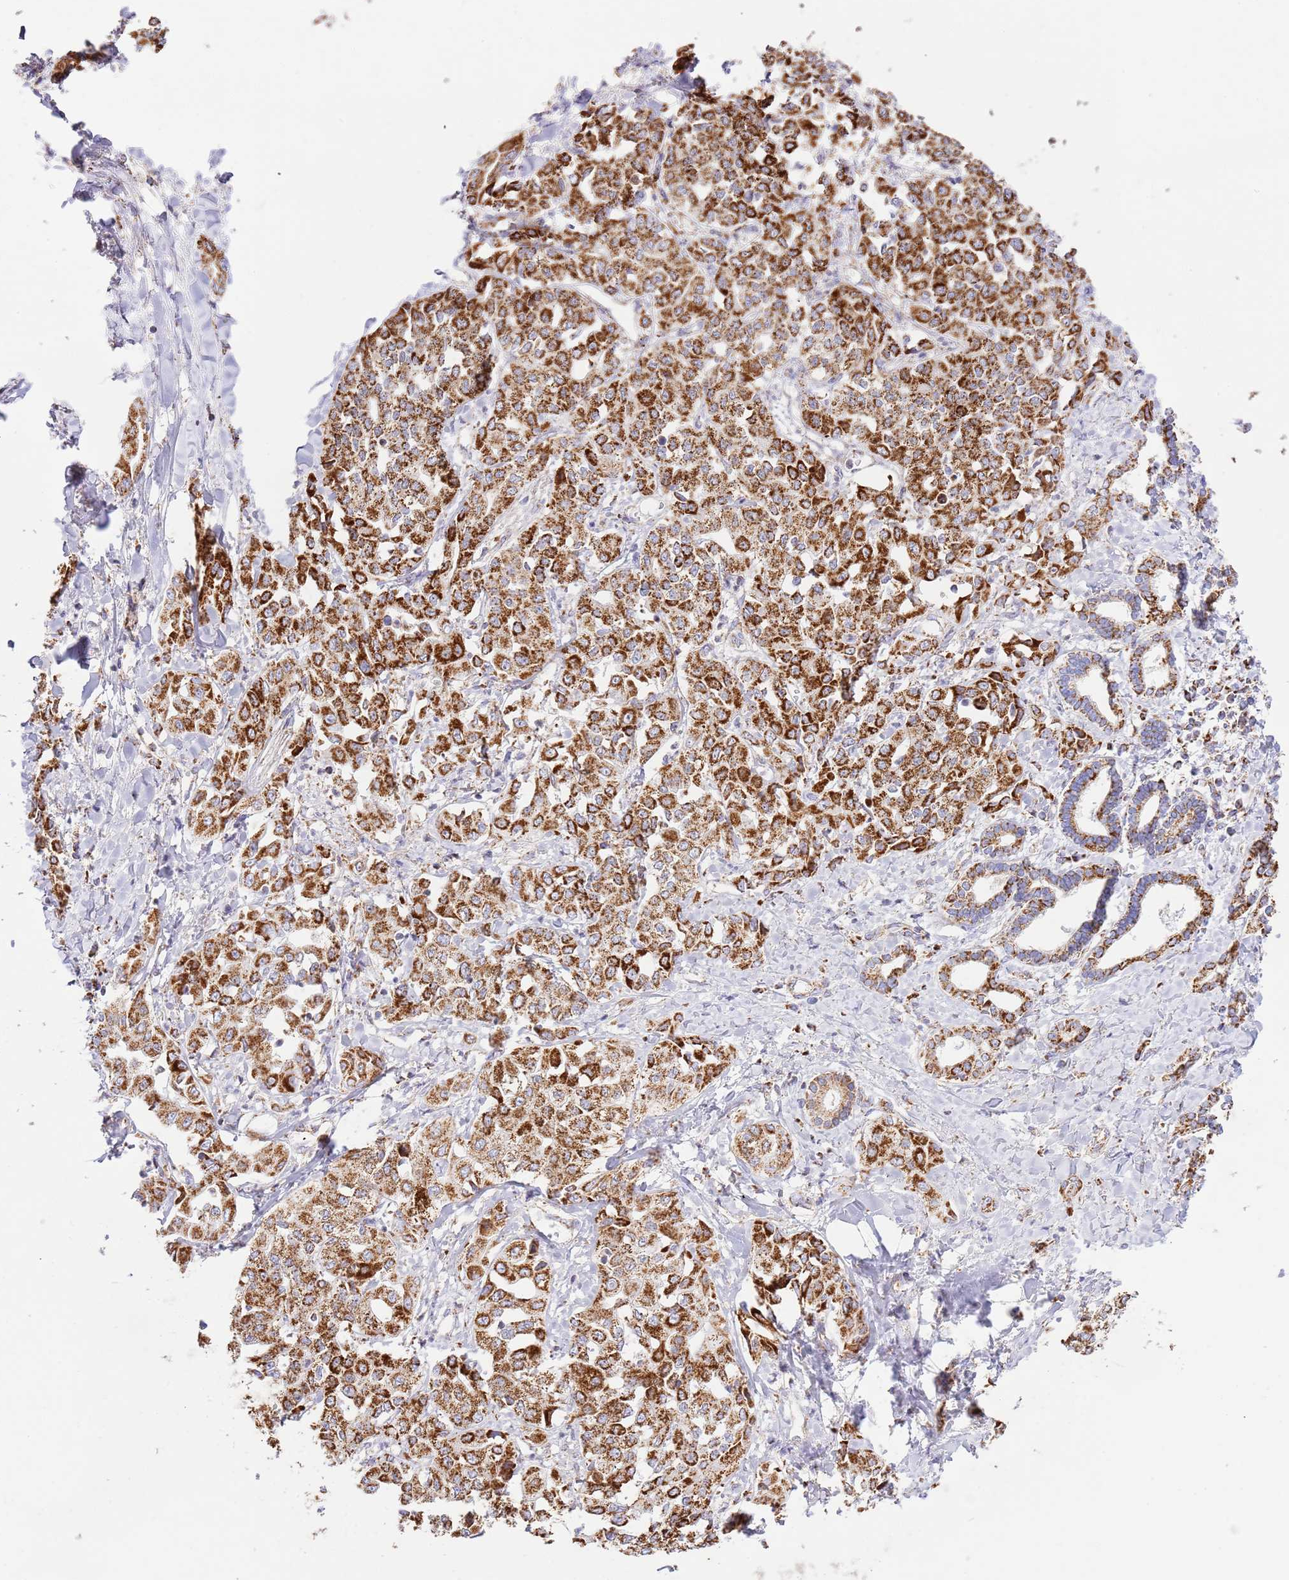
{"staining": {"intensity": "strong", "quantity": ">75%", "location": "cytoplasmic/membranous"}, "tissue": "liver cancer", "cell_type": "Tumor cells", "image_type": "cancer", "snomed": [{"axis": "morphology", "description": "Cholangiocarcinoma"}, {"axis": "topography", "description": "Liver"}], "caption": "This is an image of immunohistochemistry staining of cholangiocarcinoma (liver), which shows strong staining in the cytoplasmic/membranous of tumor cells.", "gene": "ZBTB39", "patient": {"sex": "female", "age": 77}}